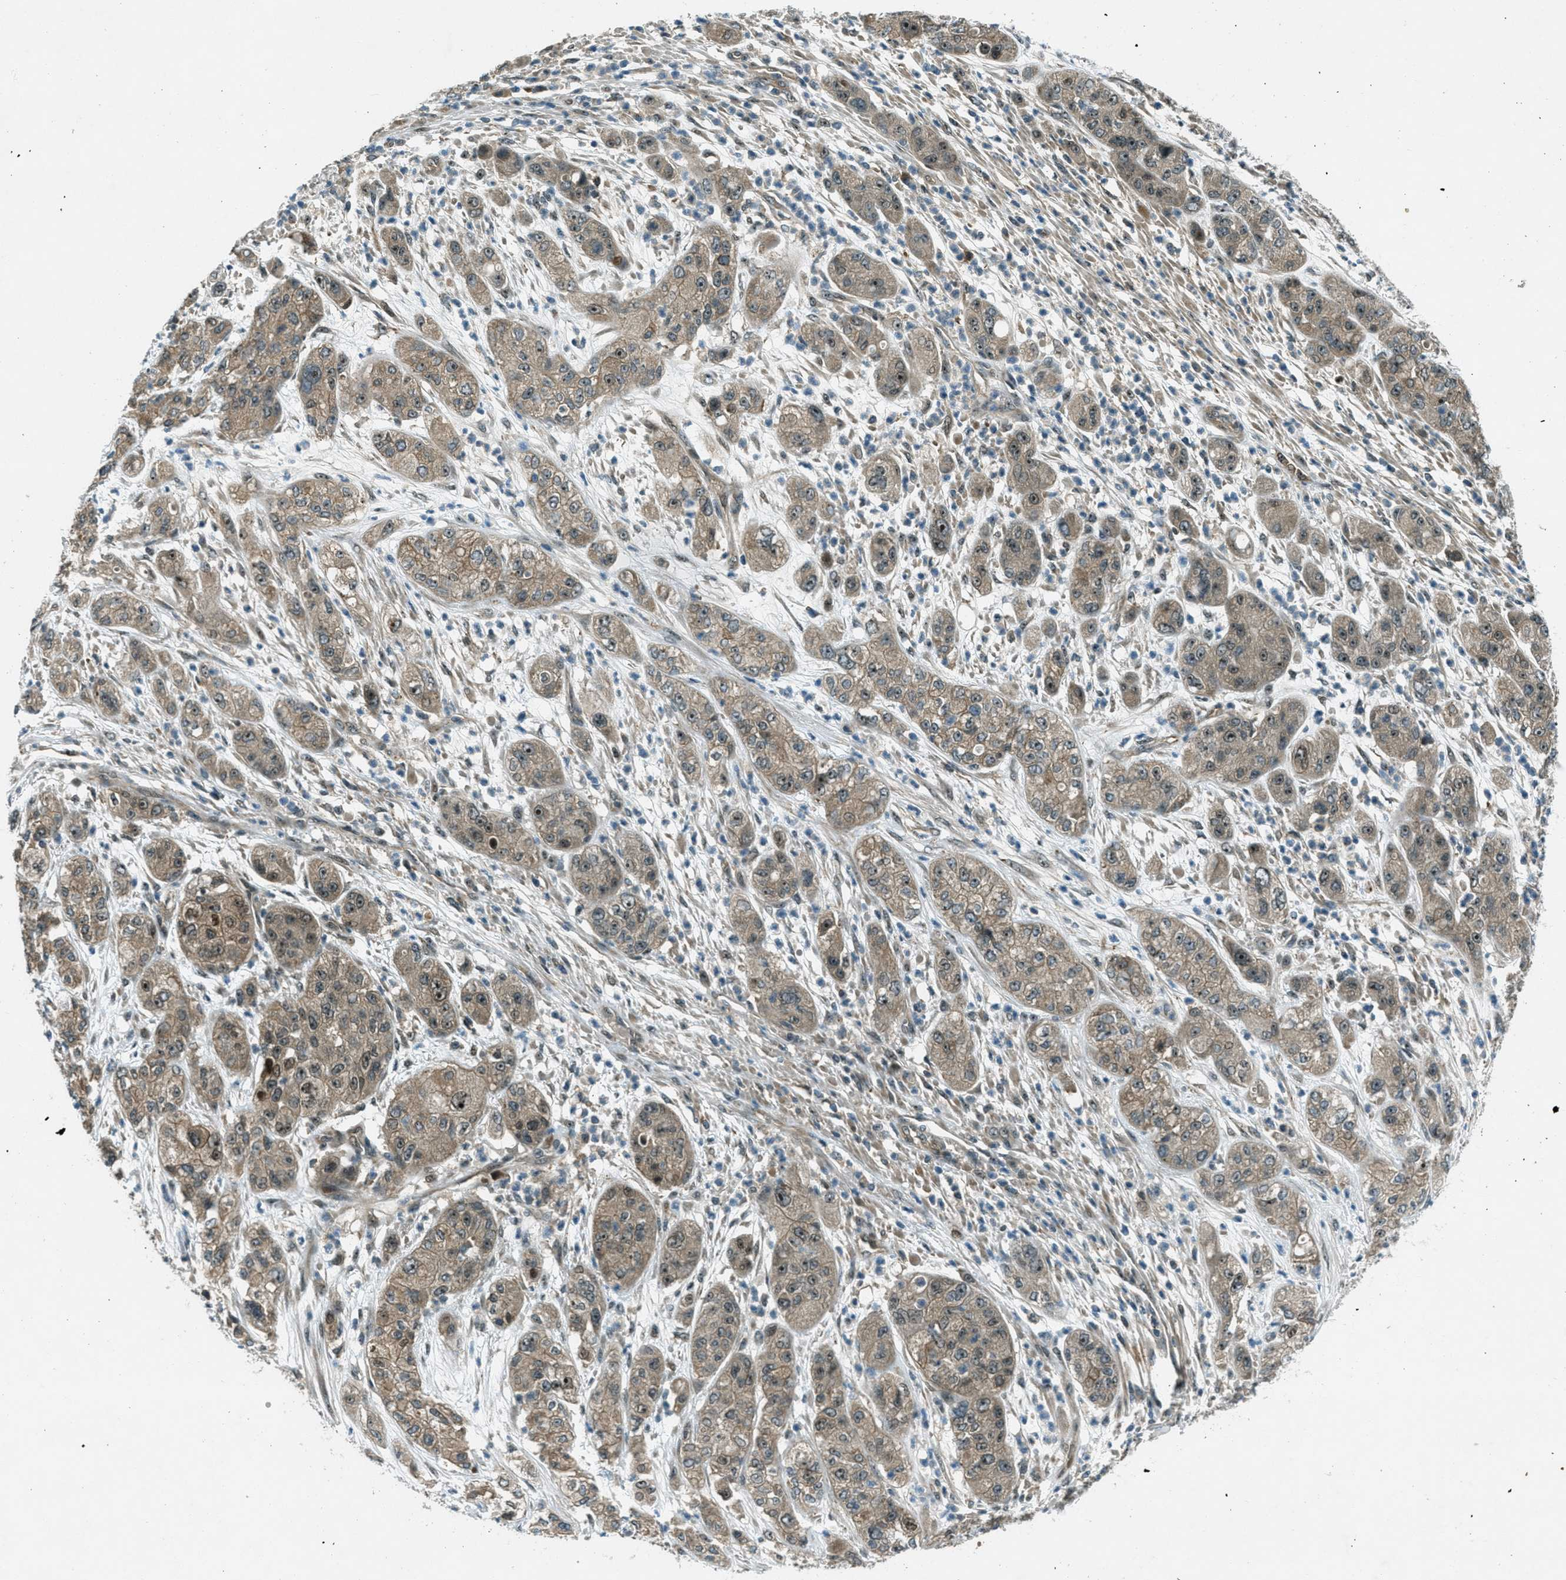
{"staining": {"intensity": "weak", "quantity": ">75%", "location": "cytoplasmic/membranous,nuclear"}, "tissue": "pancreatic cancer", "cell_type": "Tumor cells", "image_type": "cancer", "snomed": [{"axis": "morphology", "description": "Adenocarcinoma, NOS"}, {"axis": "topography", "description": "Pancreas"}], "caption": "Tumor cells display low levels of weak cytoplasmic/membranous and nuclear staining in approximately >75% of cells in pancreatic cancer (adenocarcinoma).", "gene": "STK11", "patient": {"sex": "female", "age": 78}}